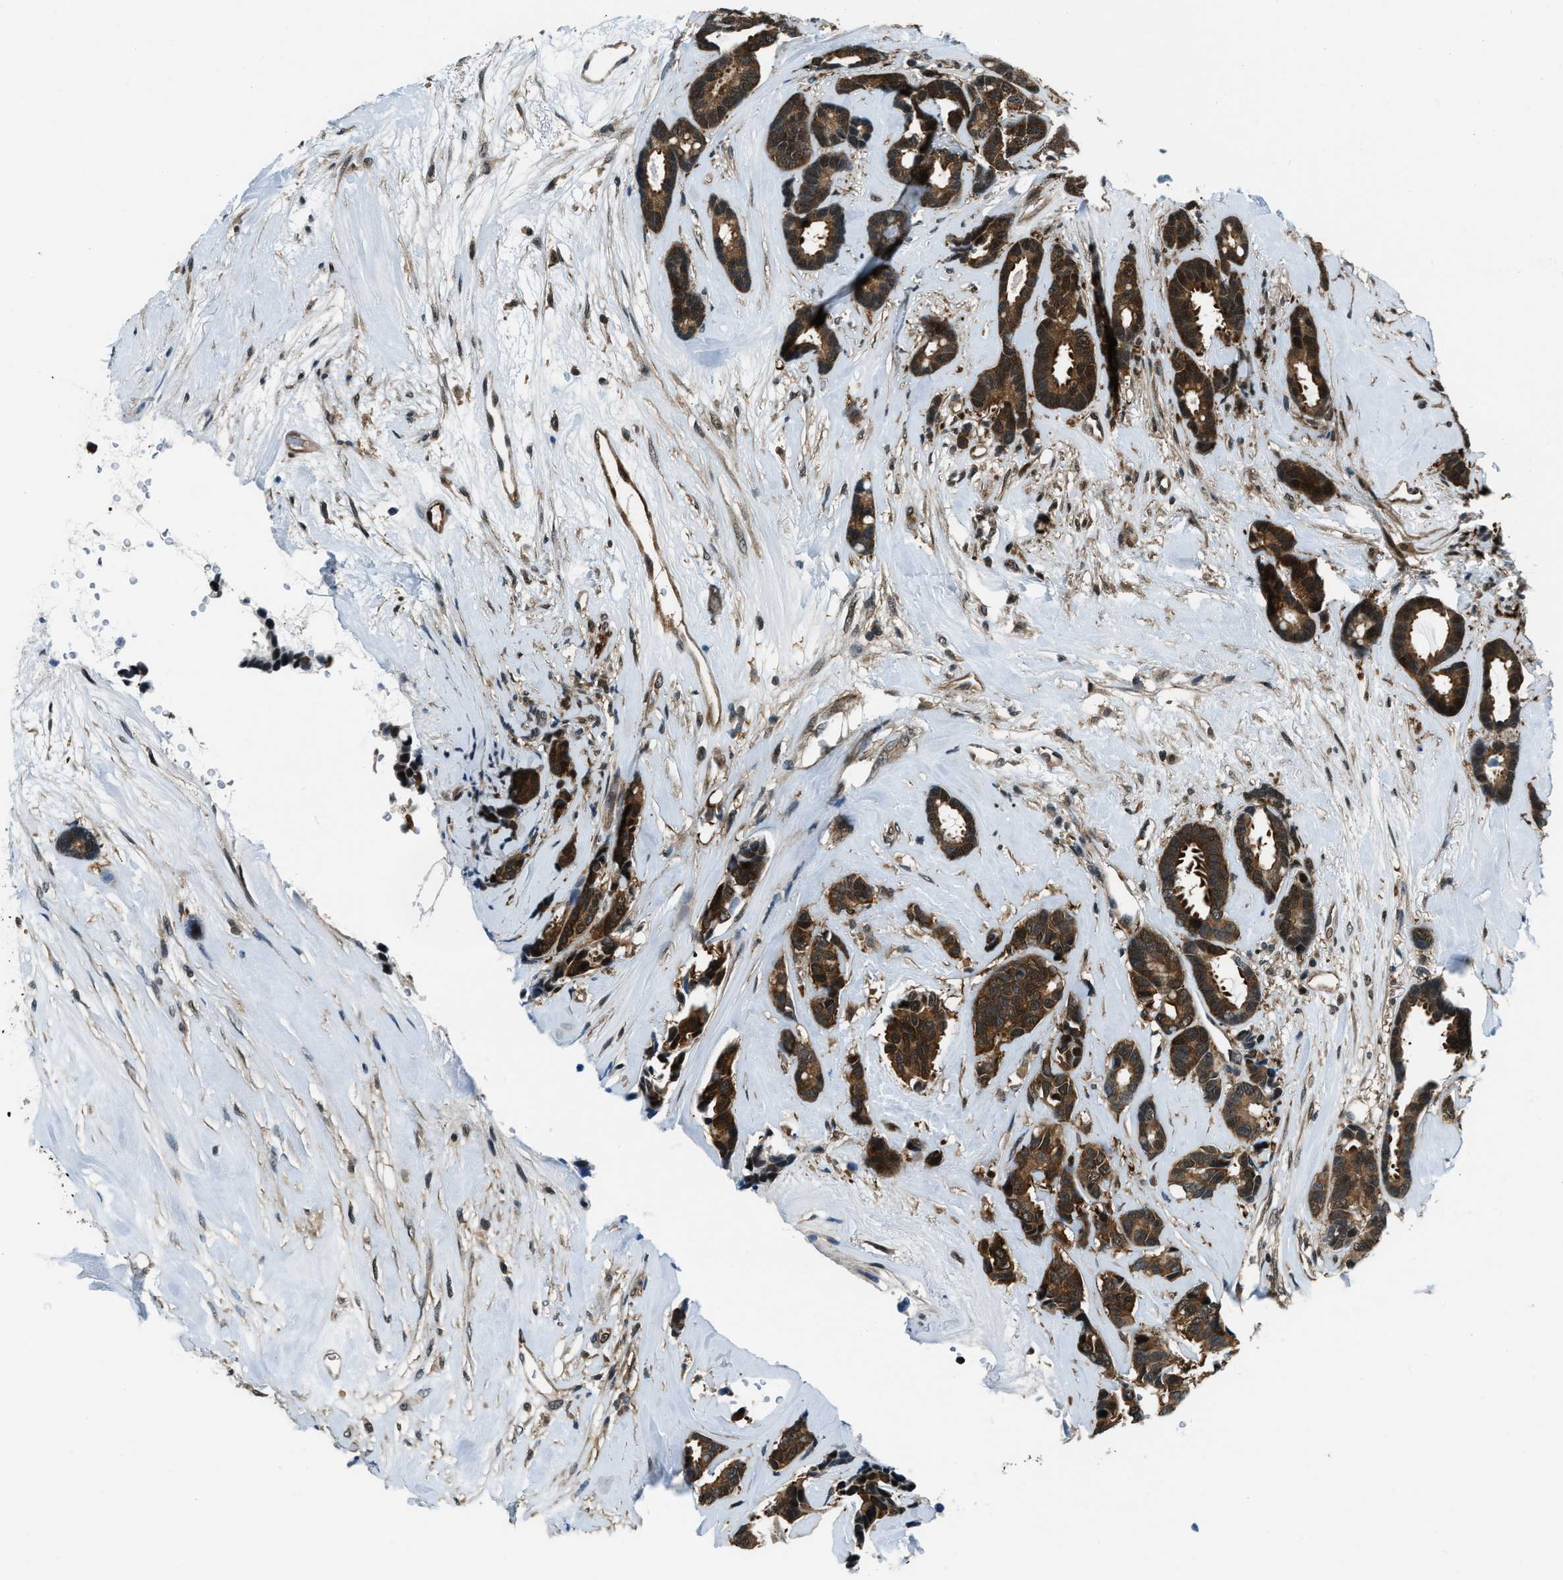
{"staining": {"intensity": "strong", "quantity": ">75%", "location": "cytoplasmic/membranous,nuclear"}, "tissue": "breast cancer", "cell_type": "Tumor cells", "image_type": "cancer", "snomed": [{"axis": "morphology", "description": "Duct carcinoma"}, {"axis": "topography", "description": "Breast"}], "caption": "Protein expression analysis of human breast cancer reveals strong cytoplasmic/membranous and nuclear staining in approximately >75% of tumor cells.", "gene": "NUDCD3", "patient": {"sex": "female", "age": 87}}